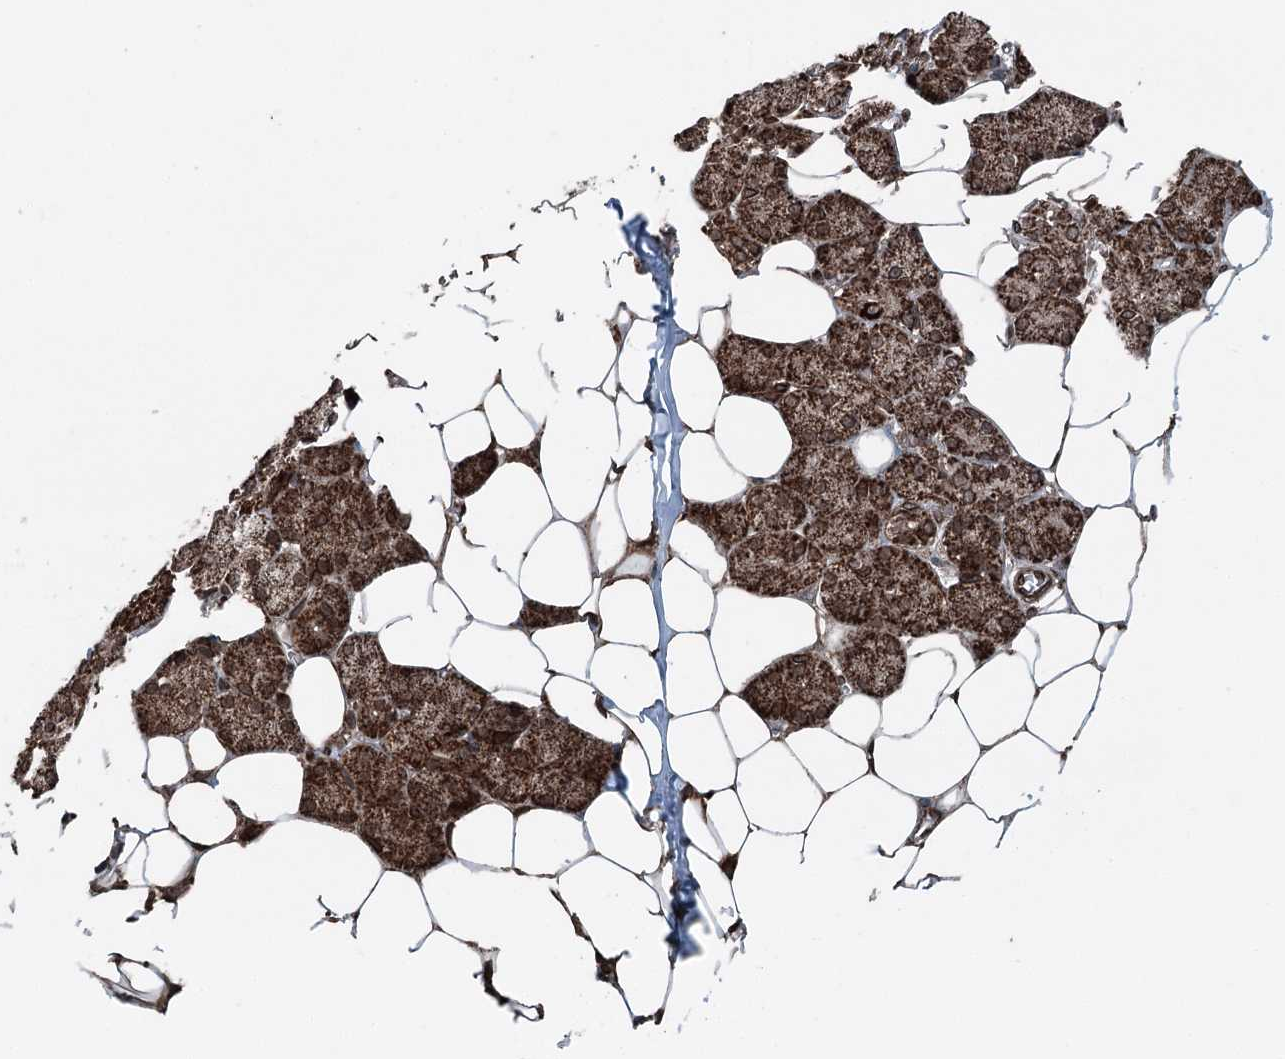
{"staining": {"intensity": "strong", "quantity": ">75%", "location": "cytoplasmic/membranous"}, "tissue": "salivary gland", "cell_type": "Glandular cells", "image_type": "normal", "snomed": [{"axis": "morphology", "description": "Normal tissue, NOS"}, {"axis": "topography", "description": "Salivary gland"}], "caption": "Glandular cells show strong cytoplasmic/membranous staining in approximately >75% of cells in unremarkable salivary gland. The staining was performed using DAB (3,3'-diaminobenzidine) to visualize the protein expression in brown, while the nuclei were stained in blue with hematoxylin (Magnification: 20x).", "gene": "BCKDHA", "patient": {"sex": "female", "age": 33}}